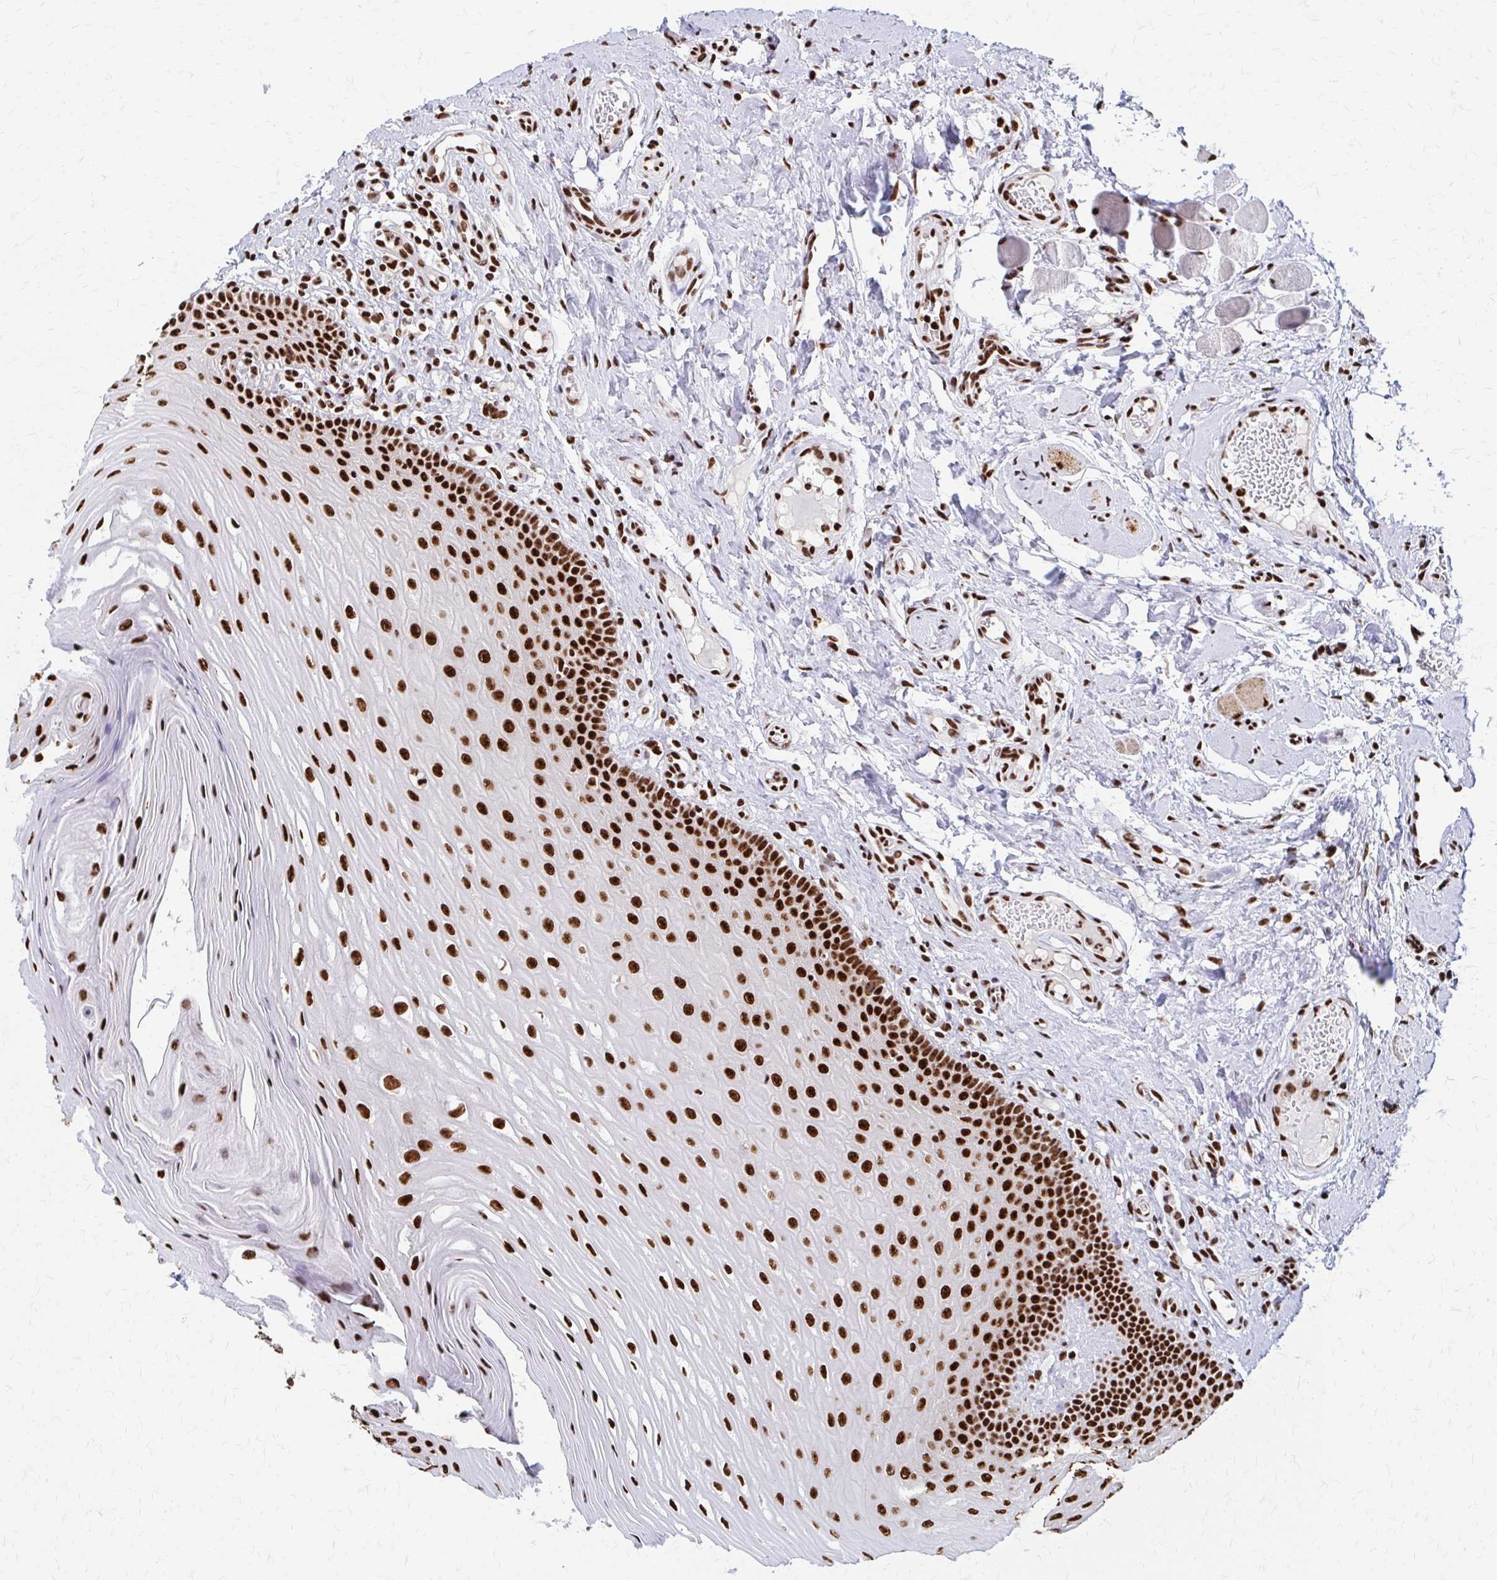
{"staining": {"intensity": "strong", "quantity": ">75%", "location": "nuclear"}, "tissue": "oral mucosa", "cell_type": "Squamous epithelial cells", "image_type": "normal", "snomed": [{"axis": "morphology", "description": "Normal tissue, NOS"}, {"axis": "topography", "description": "Oral tissue"}, {"axis": "topography", "description": "Tounge, NOS"}], "caption": "Oral mucosa stained with immunohistochemistry (IHC) exhibits strong nuclear positivity in about >75% of squamous epithelial cells.", "gene": "CNKSR3", "patient": {"sex": "female", "age": 58}}